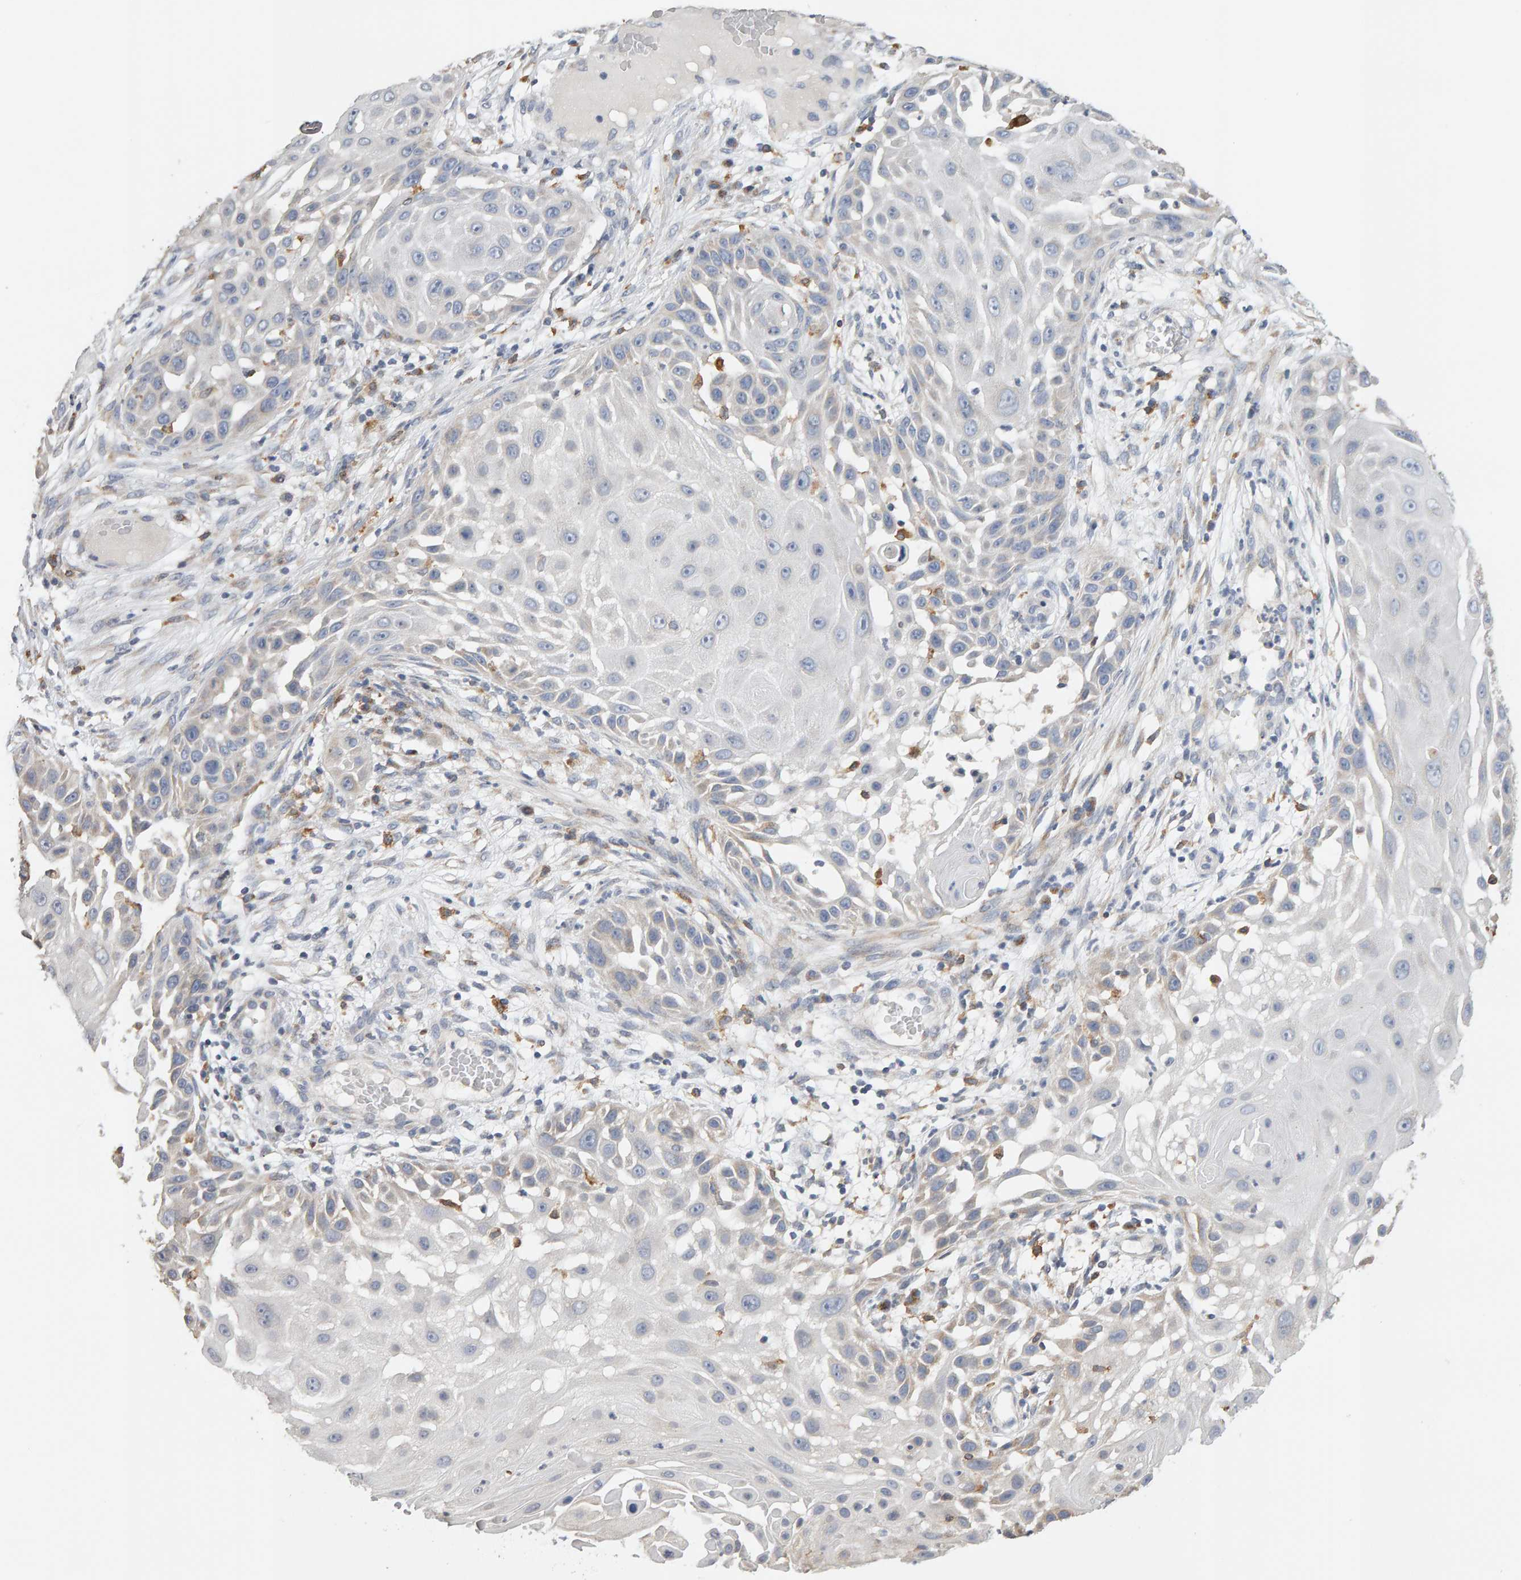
{"staining": {"intensity": "negative", "quantity": "none", "location": "none"}, "tissue": "skin cancer", "cell_type": "Tumor cells", "image_type": "cancer", "snomed": [{"axis": "morphology", "description": "Squamous cell carcinoma, NOS"}, {"axis": "topography", "description": "Skin"}], "caption": "An image of human skin cancer (squamous cell carcinoma) is negative for staining in tumor cells. The staining is performed using DAB brown chromogen with nuclei counter-stained in using hematoxylin.", "gene": "SGPL1", "patient": {"sex": "female", "age": 44}}